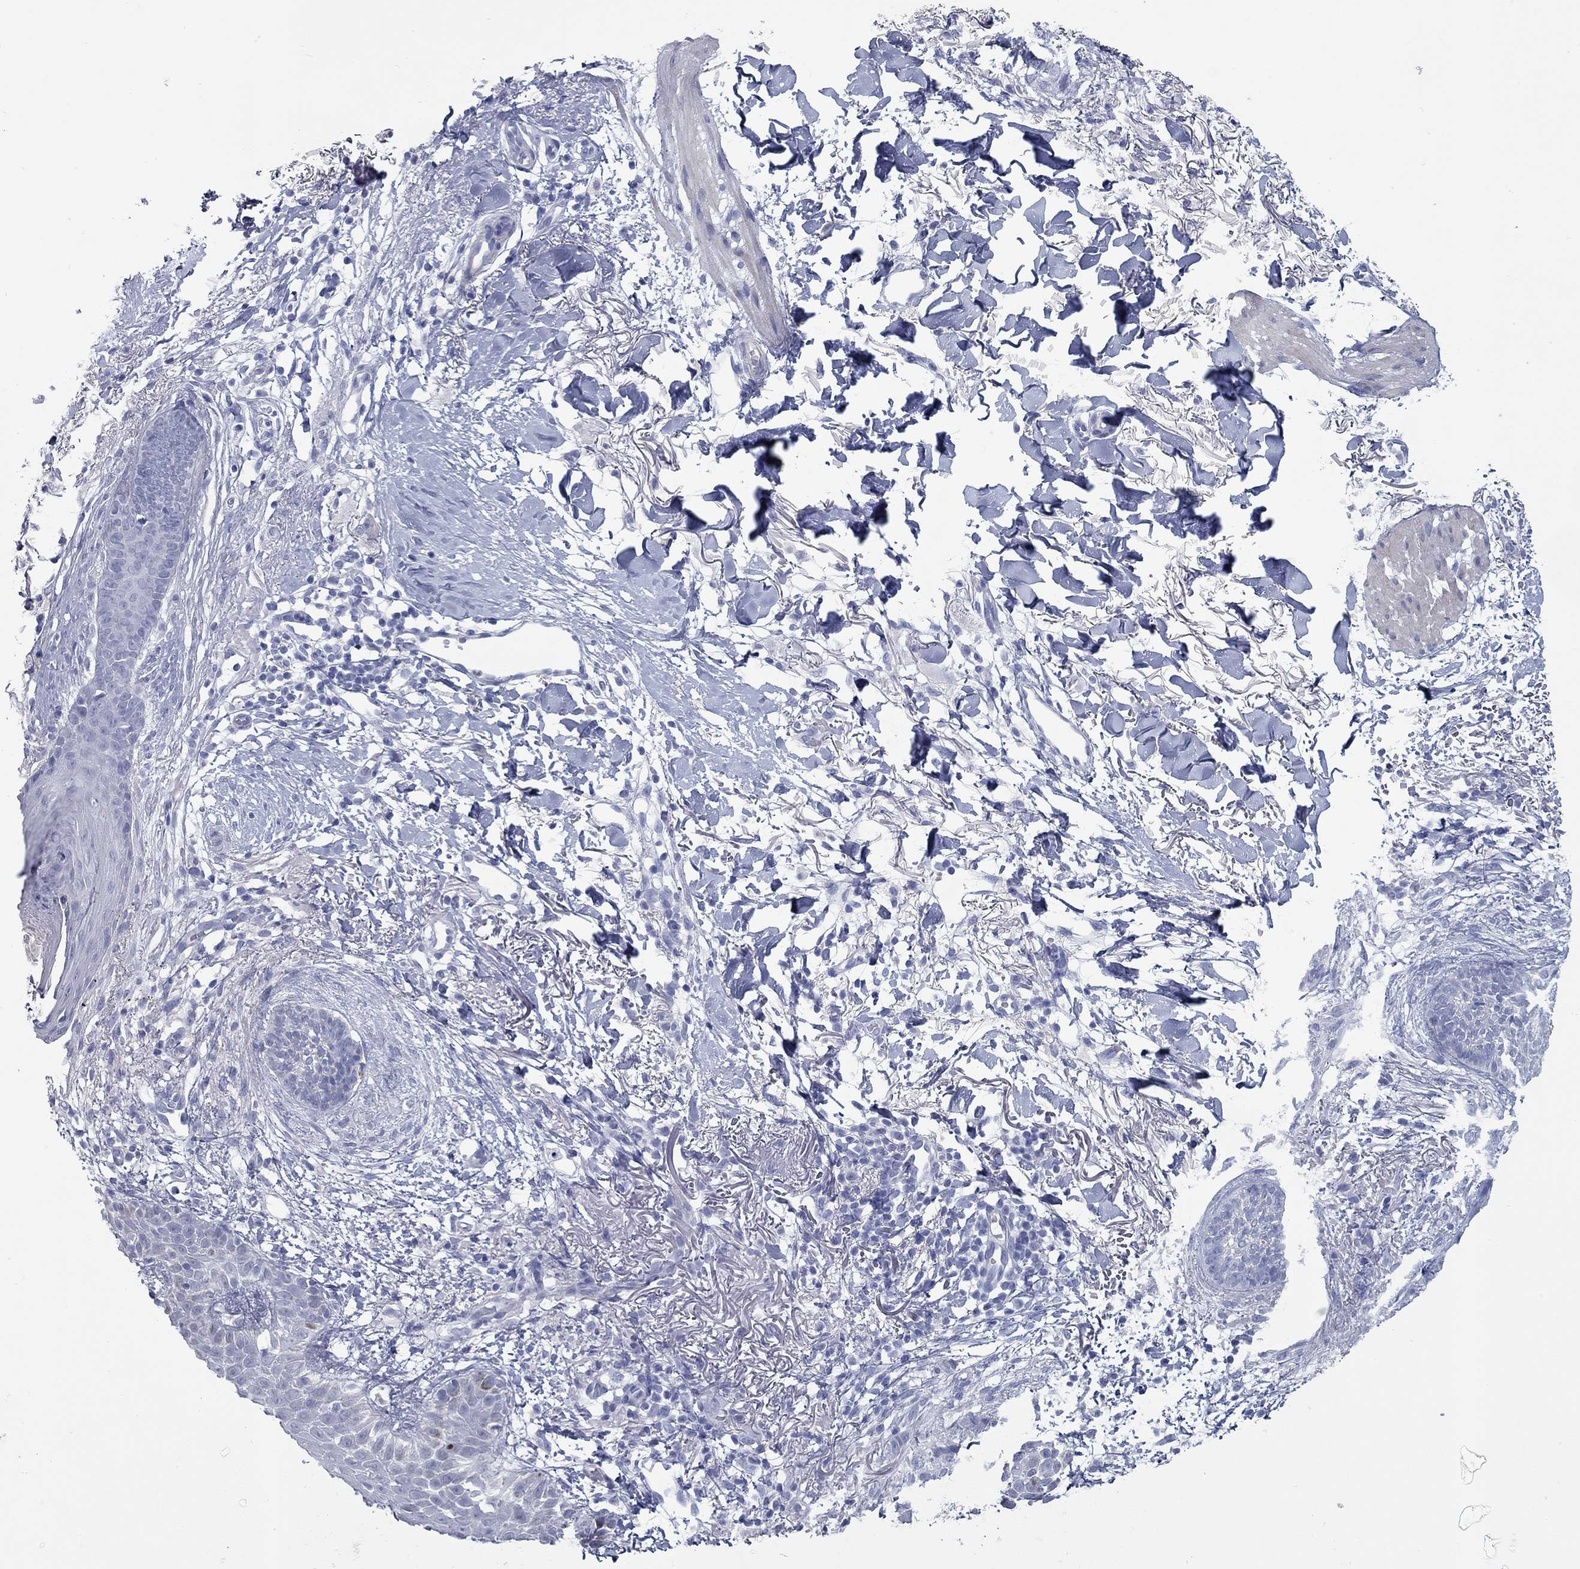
{"staining": {"intensity": "negative", "quantity": "none", "location": "none"}, "tissue": "skin cancer", "cell_type": "Tumor cells", "image_type": "cancer", "snomed": [{"axis": "morphology", "description": "Normal tissue, NOS"}, {"axis": "morphology", "description": "Basal cell carcinoma"}, {"axis": "topography", "description": "Skin"}], "caption": "A high-resolution image shows immunohistochemistry staining of skin cancer, which displays no significant expression in tumor cells.", "gene": "KIRREL2", "patient": {"sex": "male", "age": 84}}